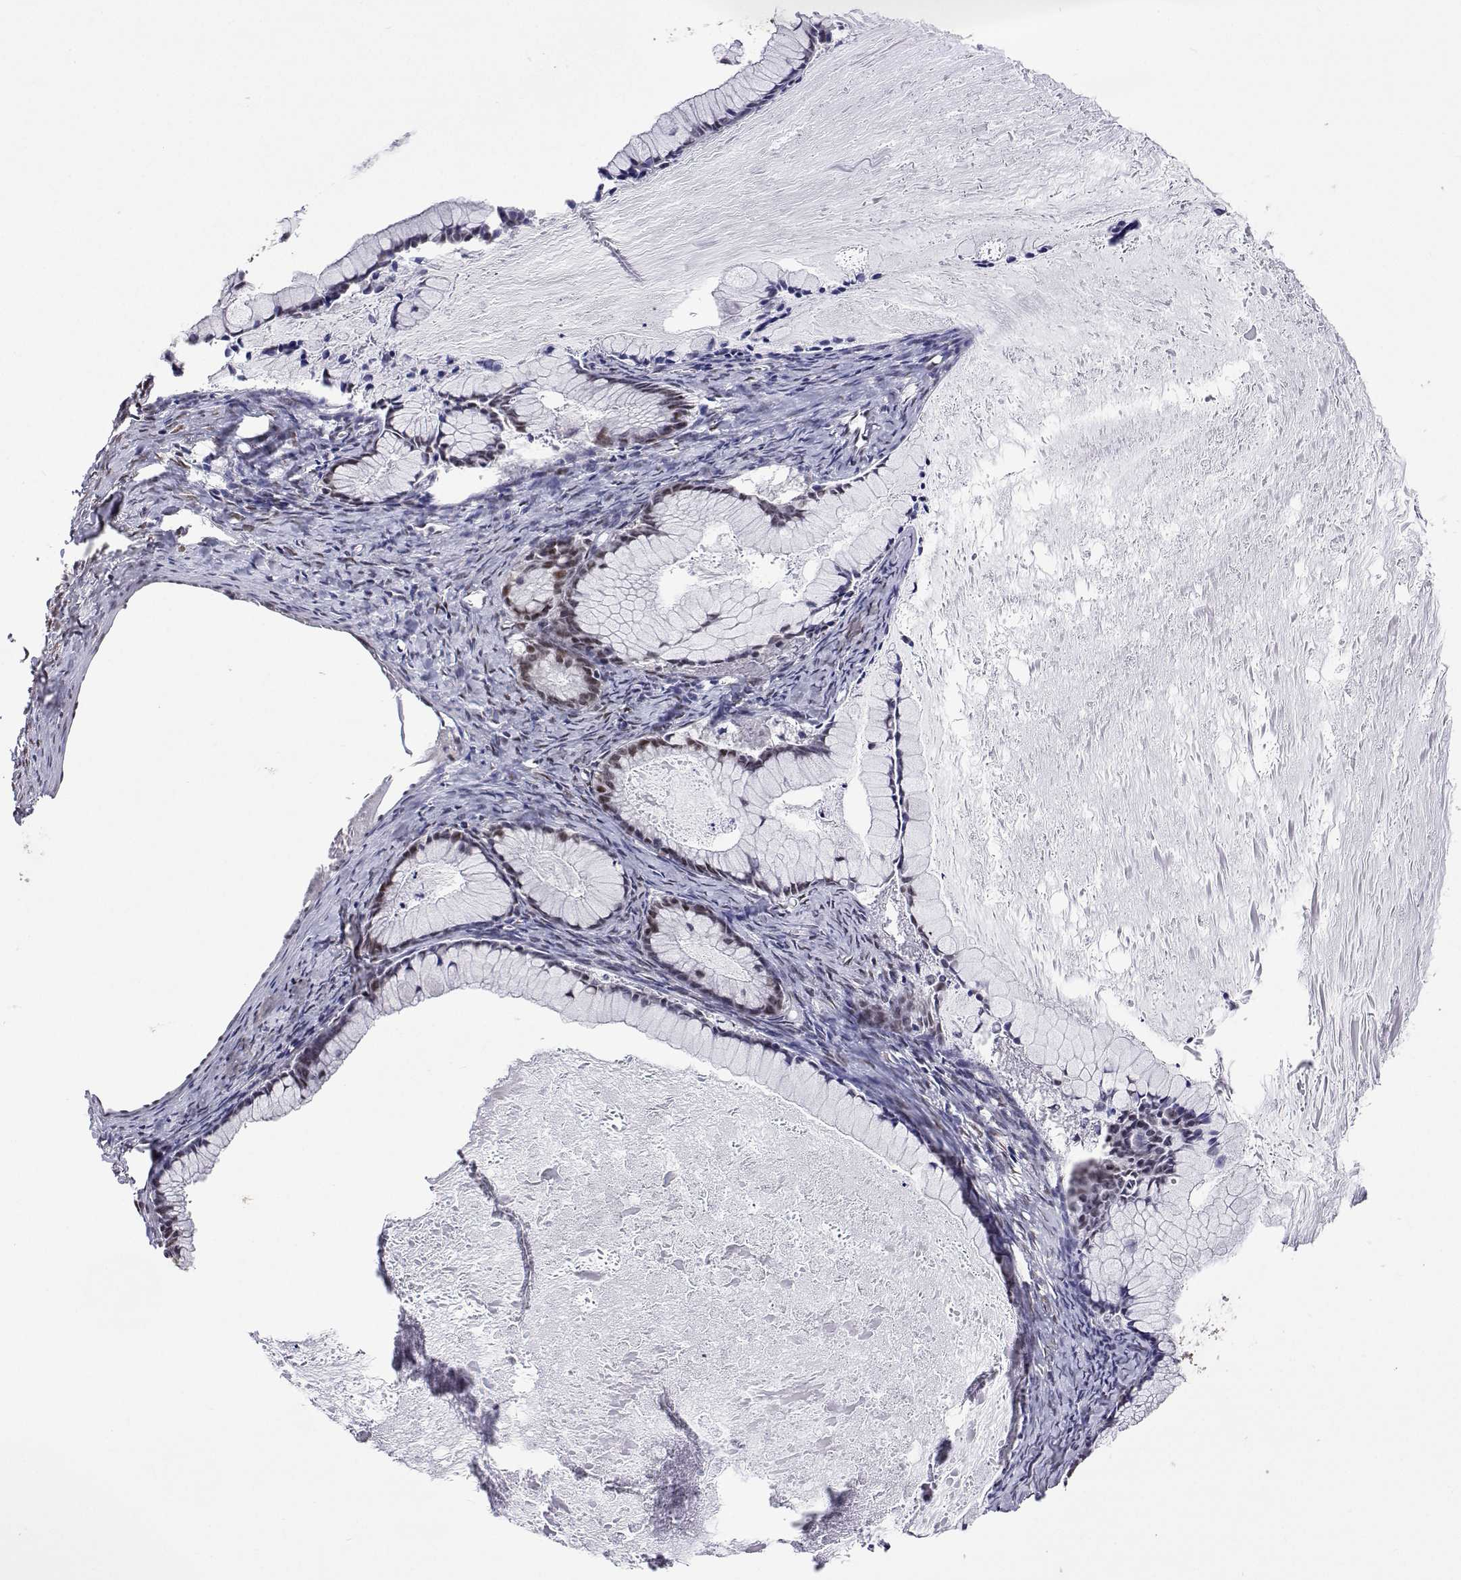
{"staining": {"intensity": "weak", "quantity": "<25%", "location": "nuclear"}, "tissue": "ovarian cancer", "cell_type": "Tumor cells", "image_type": "cancer", "snomed": [{"axis": "morphology", "description": "Cystadenocarcinoma, mucinous, NOS"}, {"axis": "topography", "description": "Ovary"}], "caption": "Photomicrograph shows no protein staining in tumor cells of ovarian mucinous cystadenocarcinoma tissue.", "gene": "HNRNPA0", "patient": {"sex": "female", "age": 41}}